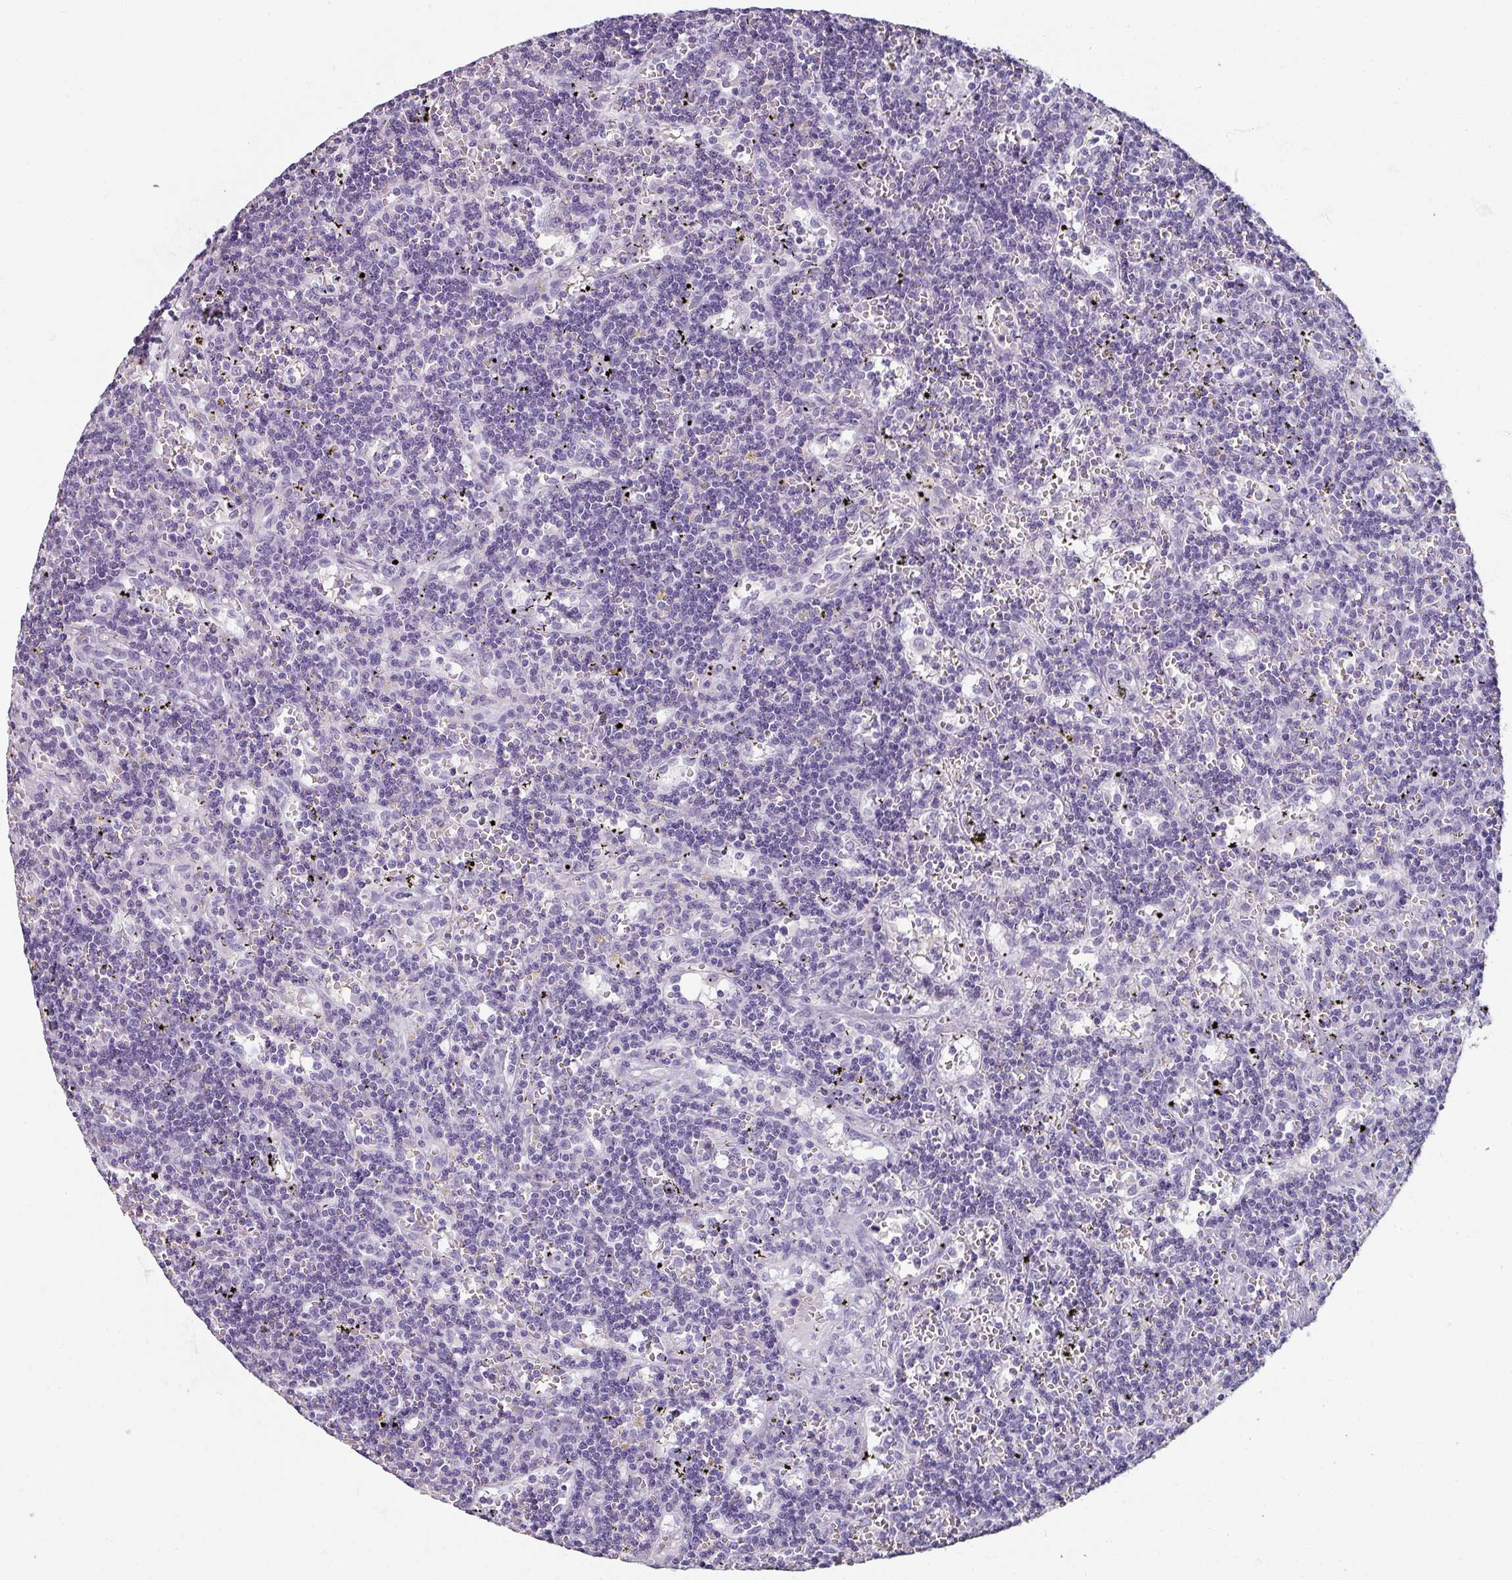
{"staining": {"intensity": "negative", "quantity": "none", "location": "none"}, "tissue": "lymphoma", "cell_type": "Tumor cells", "image_type": "cancer", "snomed": [{"axis": "morphology", "description": "Malignant lymphoma, non-Hodgkin's type, Low grade"}, {"axis": "topography", "description": "Spleen"}], "caption": "The IHC micrograph has no significant expression in tumor cells of low-grade malignant lymphoma, non-Hodgkin's type tissue.", "gene": "REG3G", "patient": {"sex": "male", "age": 60}}